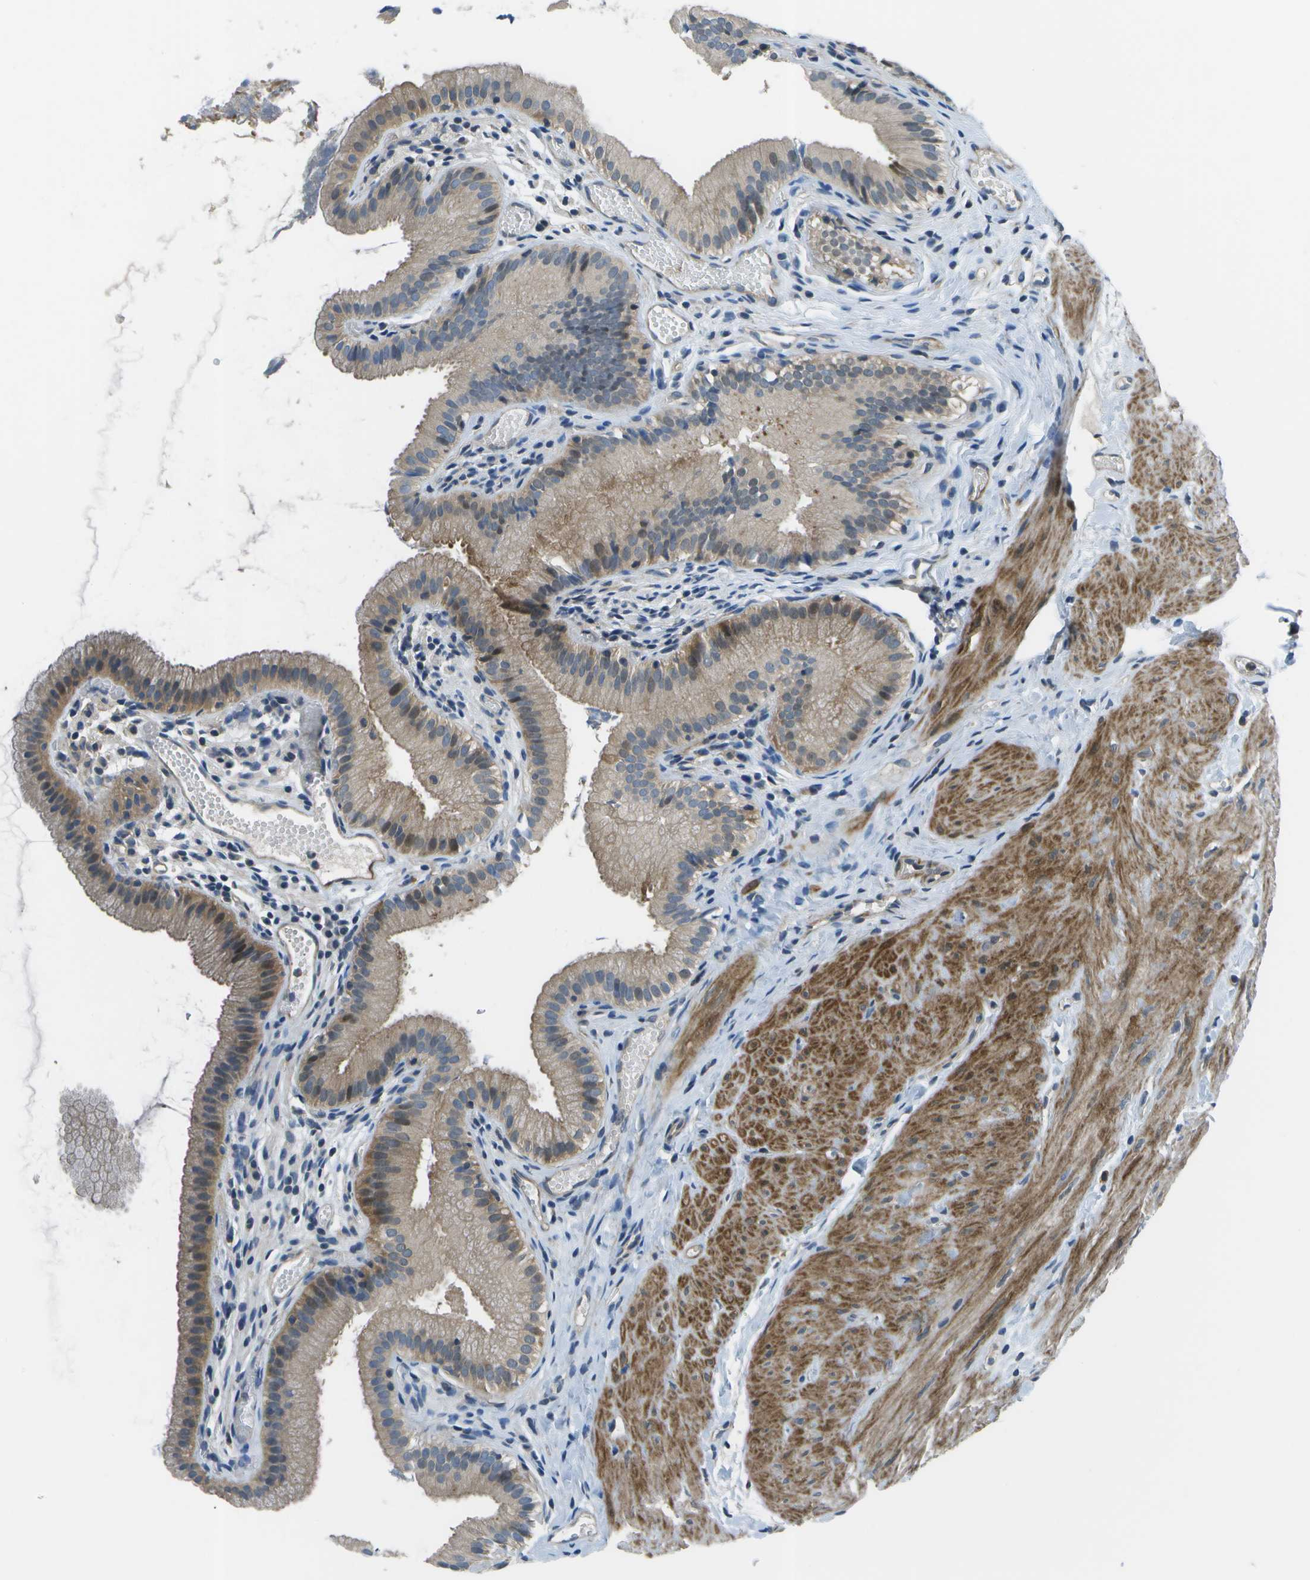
{"staining": {"intensity": "moderate", "quantity": "25%-75%", "location": "cytoplasmic/membranous,nuclear"}, "tissue": "gallbladder", "cell_type": "Glandular cells", "image_type": "normal", "snomed": [{"axis": "morphology", "description": "Normal tissue, NOS"}, {"axis": "topography", "description": "Gallbladder"}], "caption": "High-magnification brightfield microscopy of unremarkable gallbladder stained with DAB (3,3'-diaminobenzidine) (brown) and counterstained with hematoxylin (blue). glandular cells exhibit moderate cytoplasmic/membranous,nuclear staining is present in about25%-75% of cells. Using DAB (3,3'-diaminobenzidine) (brown) and hematoxylin (blue) stains, captured at high magnification using brightfield microscopy.", "gene": "ENPP5", "patient": {"sex": "female", "age": 26}}